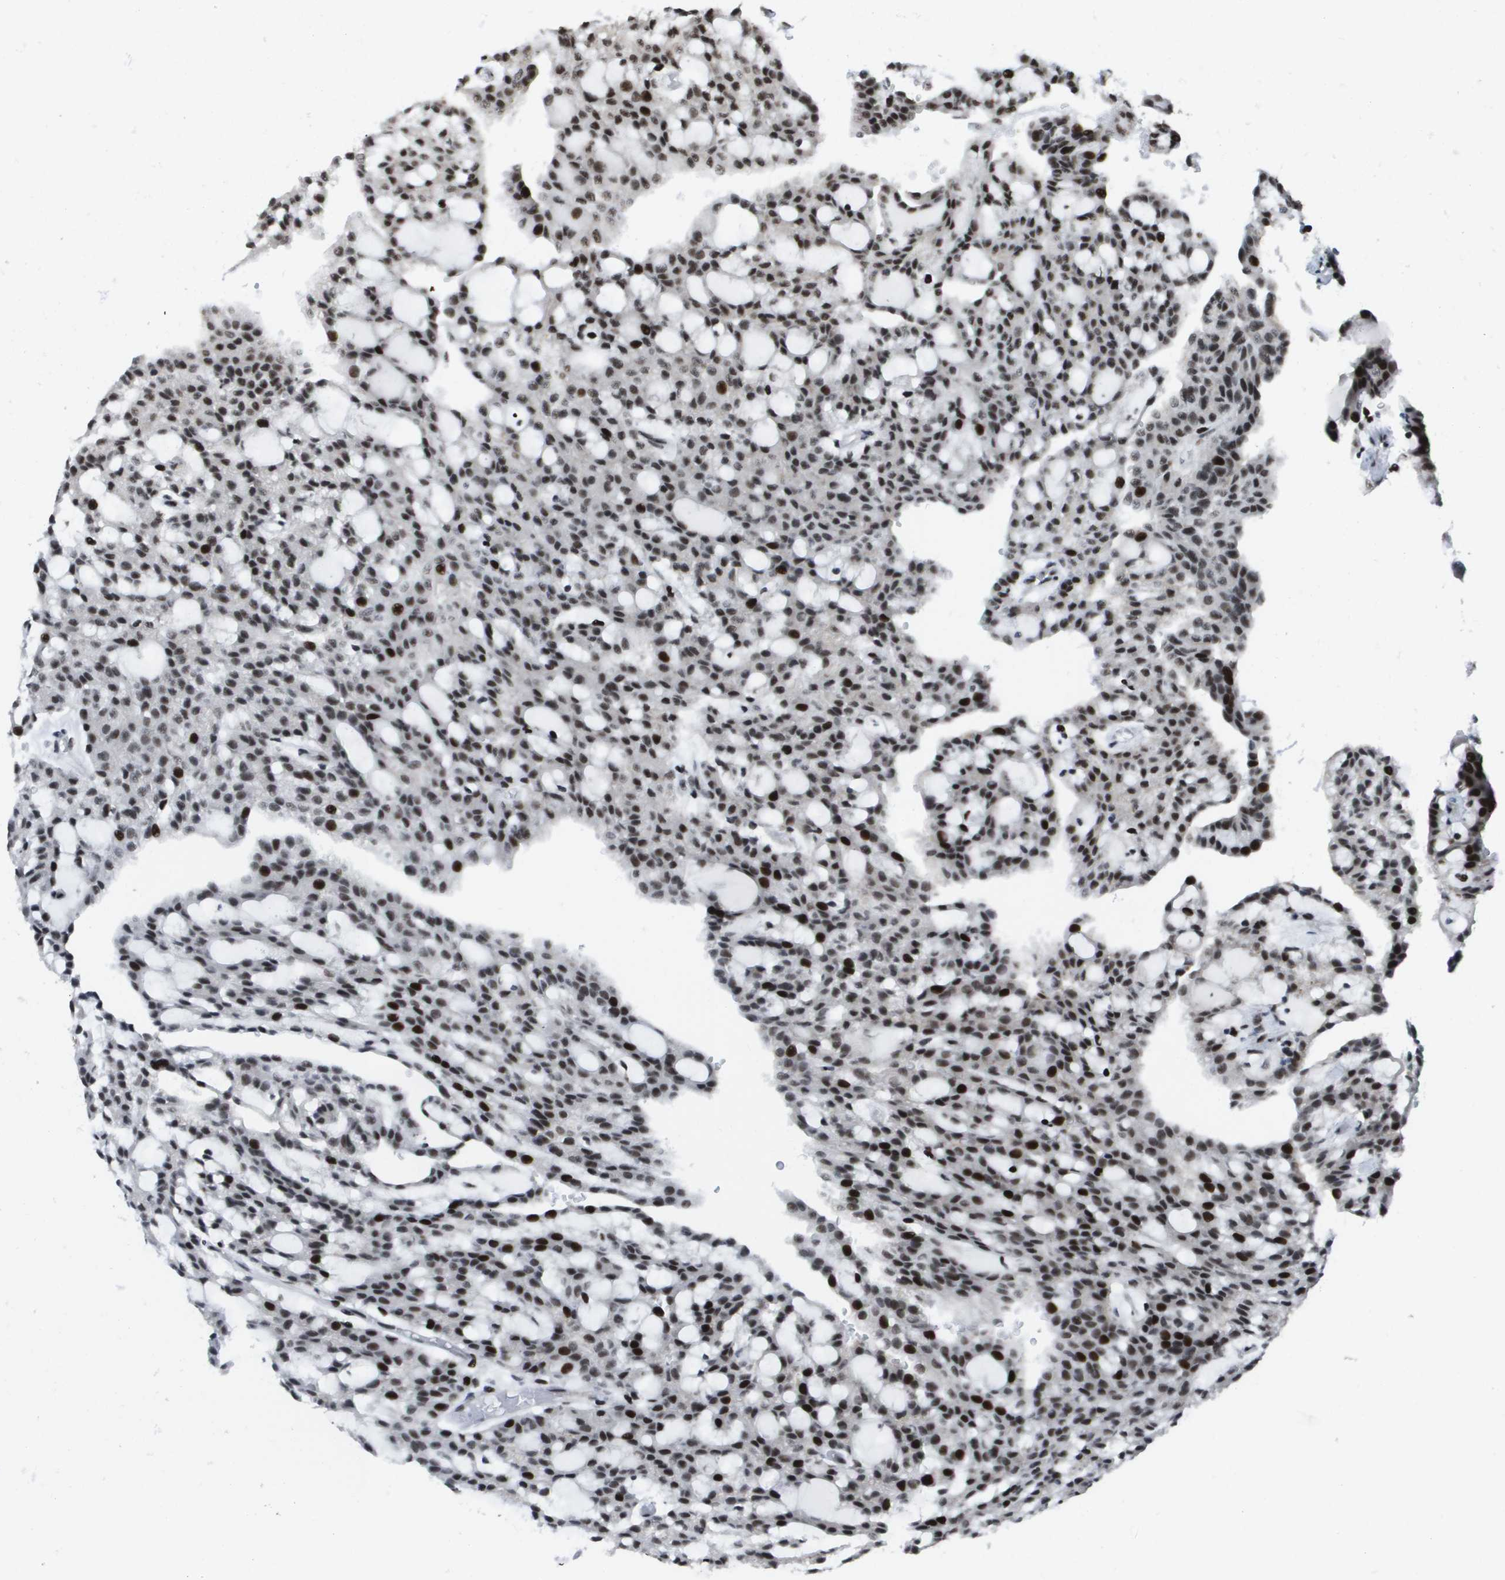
{"staining": {"intensity": "strong", "quantity": ">75%", "location": "nuclear"}, "tissue": "renal cancer", "cell_type": "Tumor cells", "image_type": "cancer", "snomed": [{"axis": "morphology", "description": "Adenocarcinoma, NOS"}, {"axis": "topography", "description": "Kidney"}], "caption": "Immunohistochemical staining of human renal cancer (adenocarcinoma) exhibits strong nuclear protein expression in about >75% of tumor cells.", "gene": "NSRP1", "patient": {"sex": "male", "age": 63}}